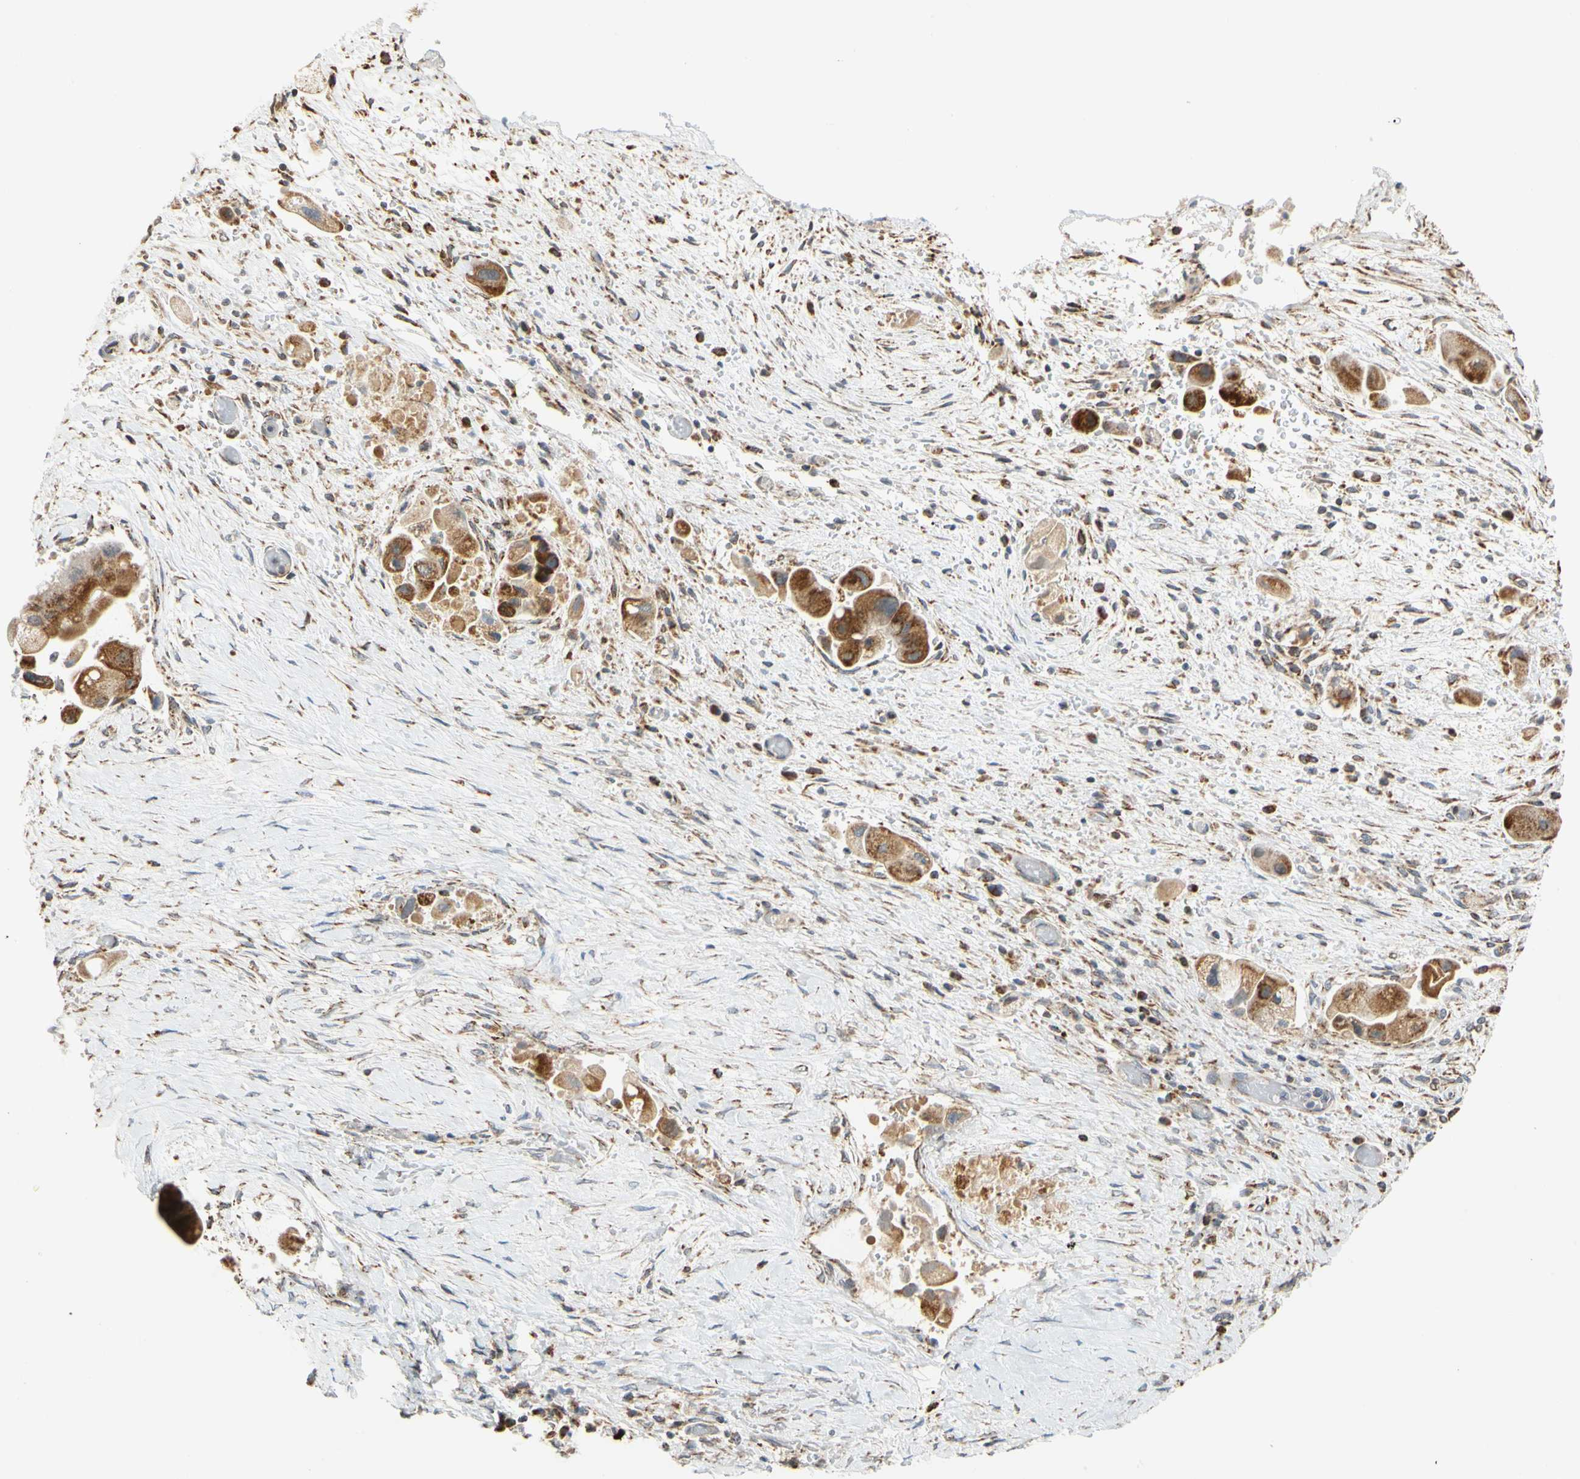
{"staining": {"intensity": "strong", "quantity": ">75%", "location": "cytoplasmic/membranous"}, "tissue": "liver cancer", "cell_type": "Tumor cells", "image_type": "cancer", "snomed": [{"axis": "morphology", "description": "Normal tissue, NOS"}, {"axis": "morphology", "description": "Cholangiocarcinoma"}, {"axis": "topography", "description": "Liver"}, {"axis": "topography", "description": "Peripheral nerve tissue"}], "caption": "Immunohistochemical staining of liver cancer (cholangiocarcinoma) shows strong cytoplasmic/membranous protein positivity in about >75% of tumor cells. The protein is stained brown, and the nuclei are stained in blue (DAB IHC with brightfield microscopy, high magnification).", "gene": "SFXN3", "patient": {"sex": "male", "age": 50}}